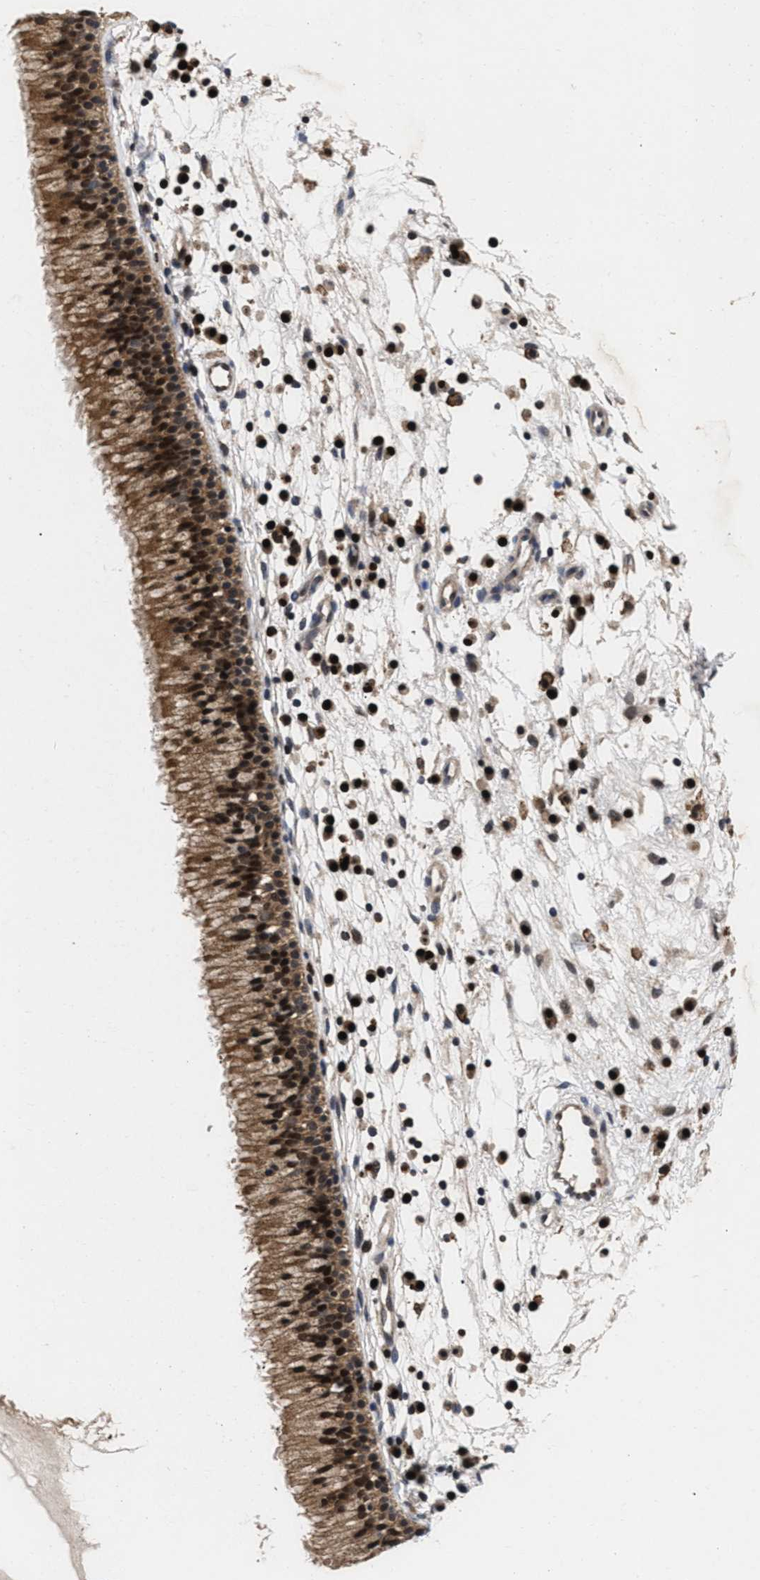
{"staining": {"intensity": "strong", "quantity": ">75%", "location": "cytoplasmic/membranous,nuclear"}, "tissue": "nasopharynx", "cell_type": "Respiratory epithelial cells", "image_type": "normal", "snomed": [{"axis": "morphology", "description": "Normal tissue, NOS"}, {"axis": "topography", "description": "Nasopharynx"}], "caption": "Protein staining by IHC exhibits strong cytoplasmic/membranous,nuclear staining in approximately >75% of respiratory epithelial cells in normal nasopharynx. The protein is stained brown, and the nuclei are stained in blue (DAB (3,3'-diaminobenzidine) IHC with brightfield microscopy, high magnification).", "gene": "FAM200A", "patient": {"sex": "male", "age": 21}}